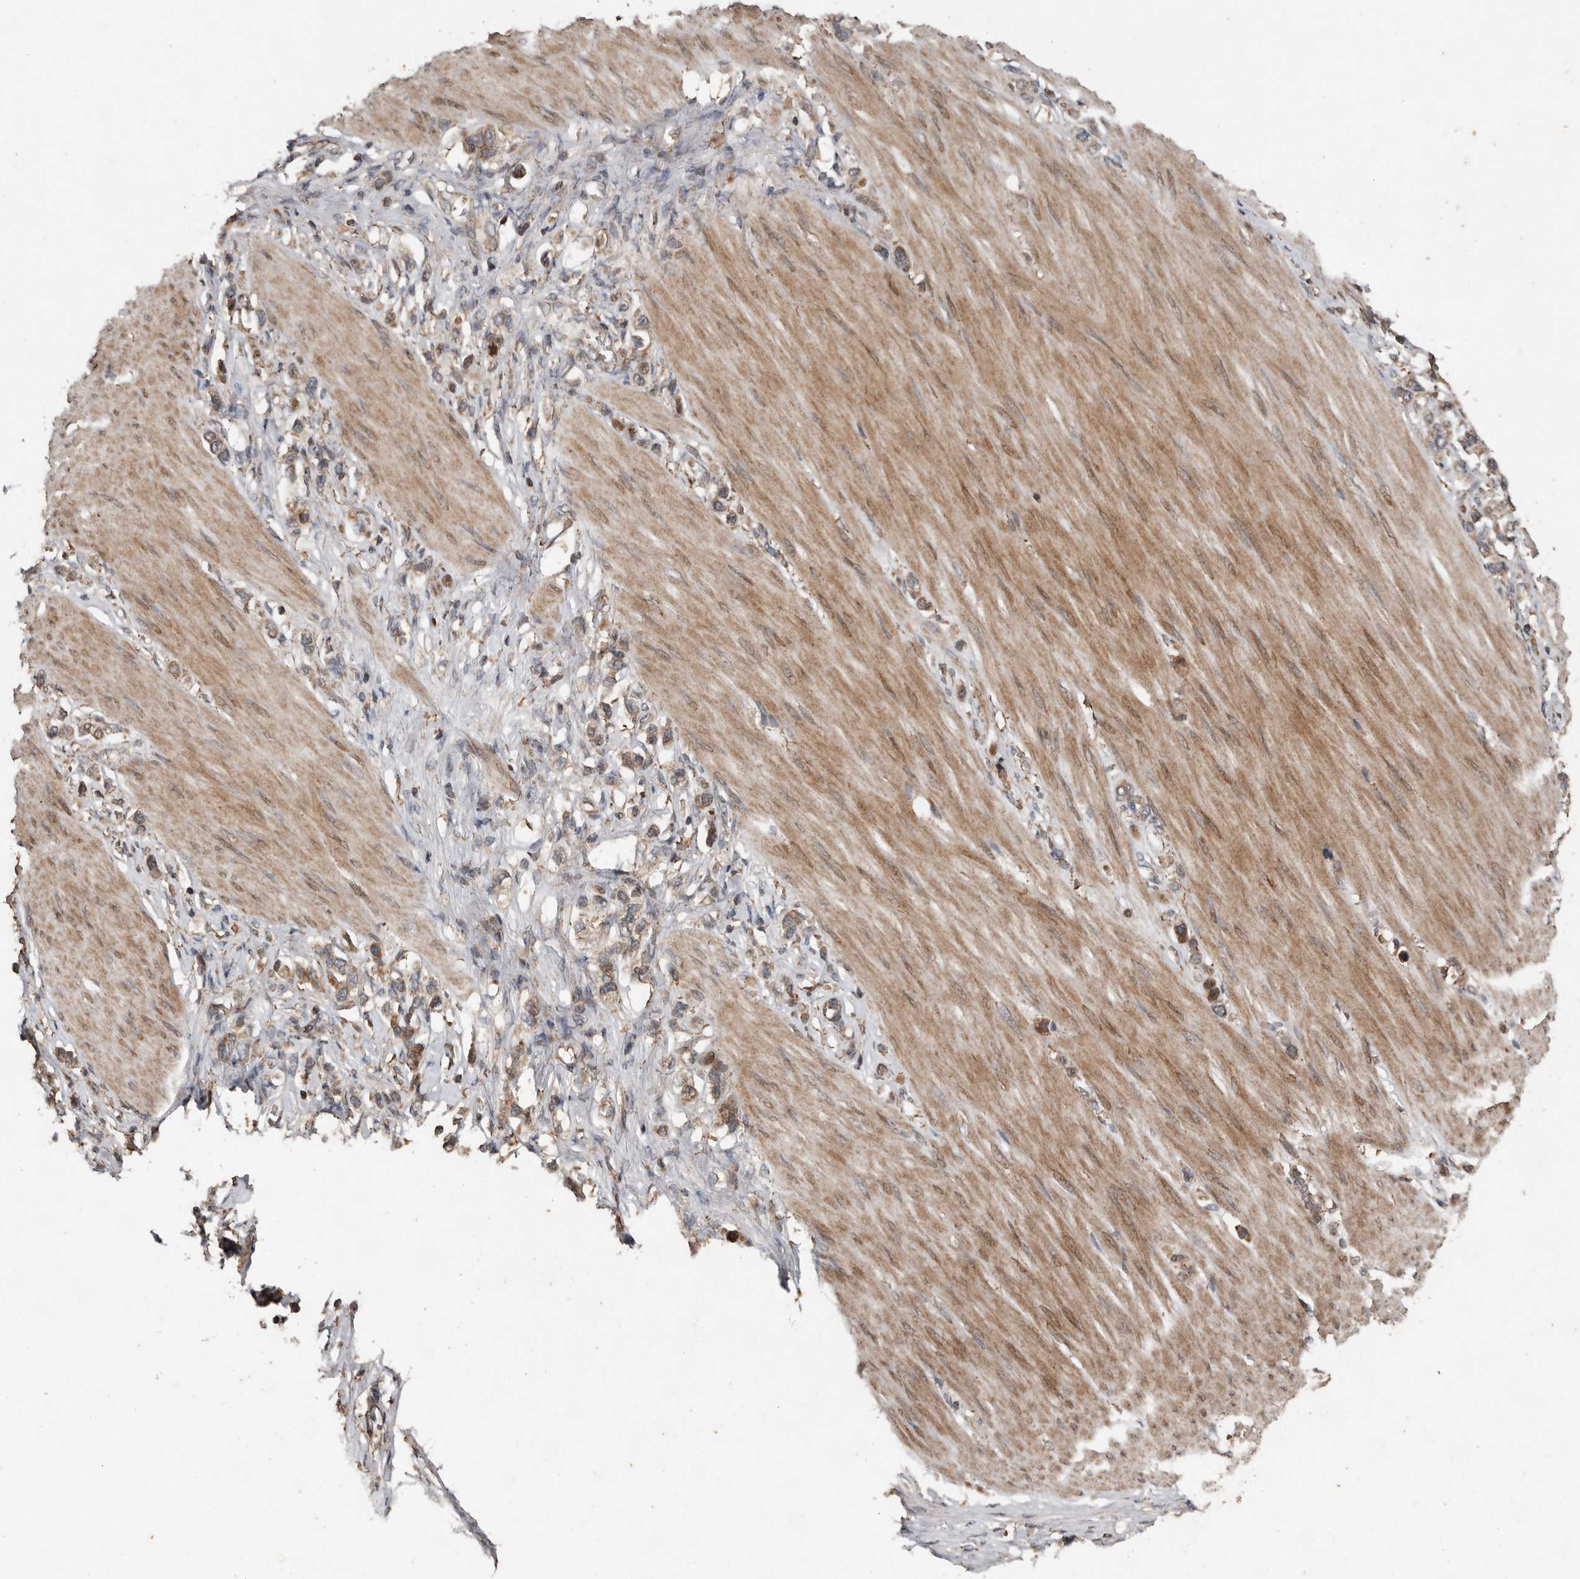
{"staining": {"intensity": "weak", "quantity": ">75%", "location": "cytoplasmic/membranous"}, "tissue": "stomach cancer", "cell_type": "Tumor cells", "image_type": "cancer", "snomed": [{"axis": "morphology", "description": "Adenocarcinoma, NOS"}, {"axis": "topography", "description": "Stomach"}], "caption": "Stomach adenocarcinoma stained with a protein marker reveals weak staining in tumor cells.", "gene": "RANBP17", "patient": {"sex": "female", "age": 65}}